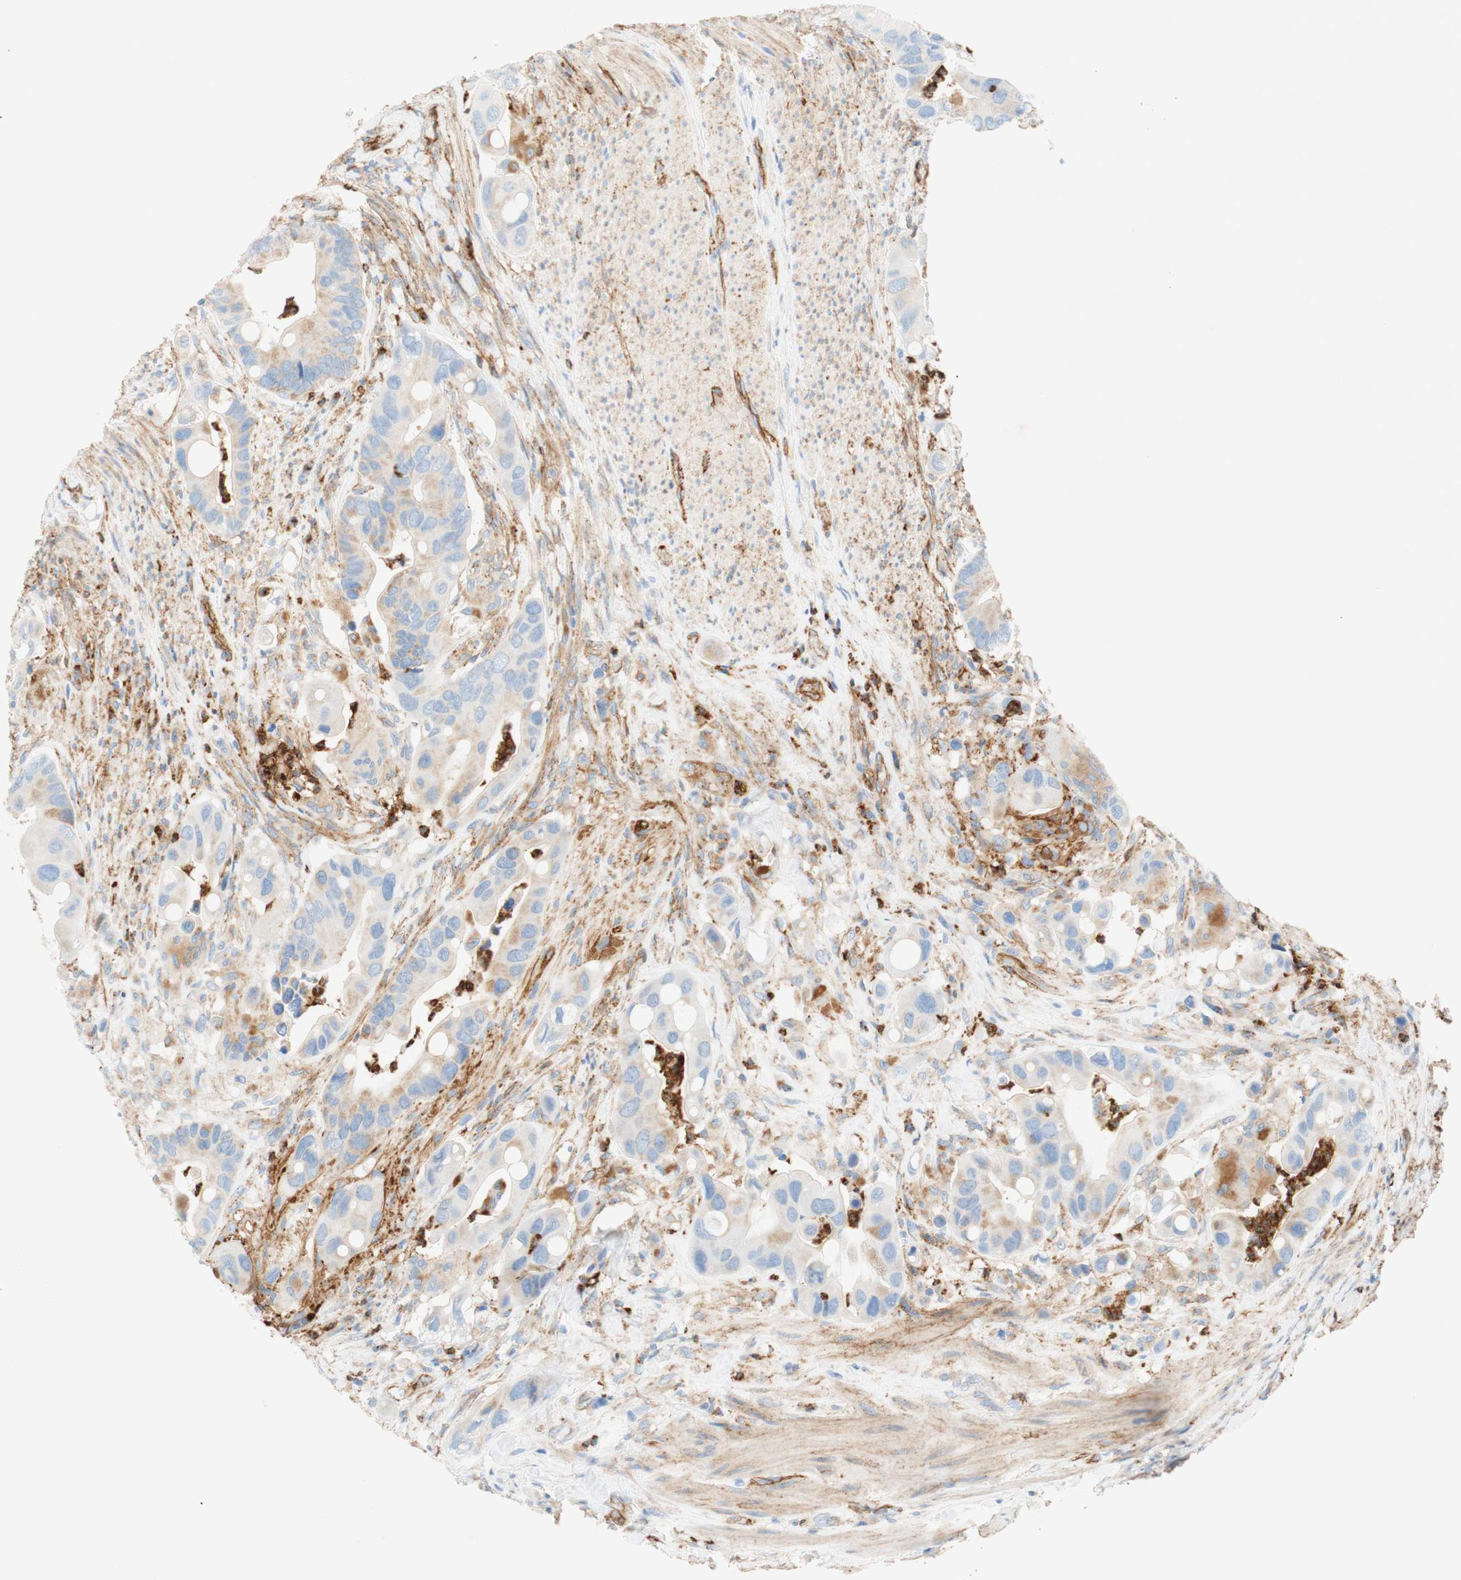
{"staining": {"intensity": "weak", "quantity": "25%-75%", "location": "cytoplasmic/membranous"}, "tissue": "colorectal cancer", "cell_type": "Tumor cells", "image_type": "cancer", "snomed": [{"axis": "morphology", "description": "Adenocarcinoma, NOS"}, {"axis": "topography", "description": "Rectum"}], "caption": "This micrograph displays immunohistochemistry (IHC) staining of colorectal cancer, with low weak cytoplasmic/membranous positivity in approximately 25%-75% of tumor cells.", "gene": "STOM", "patient": {"sex": "female", "age": 57}}